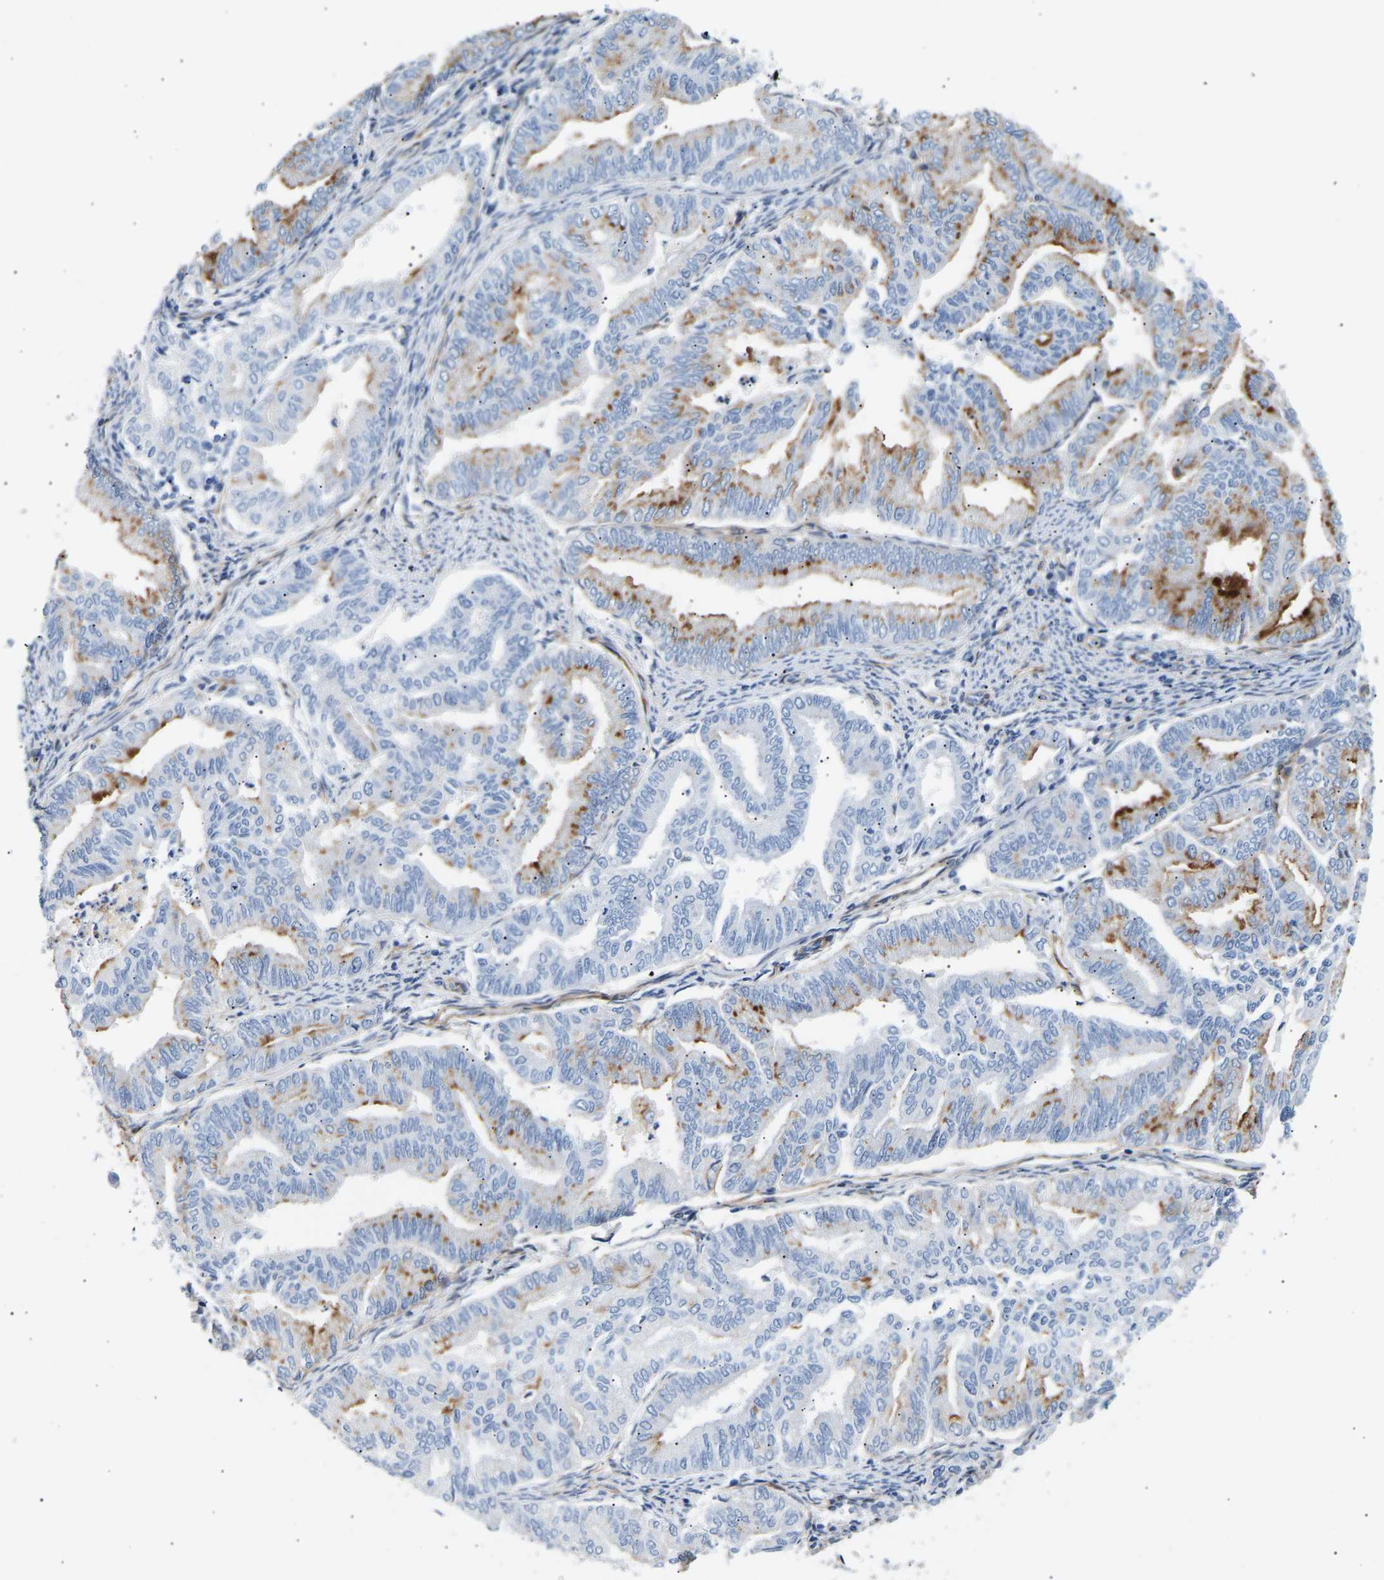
{"staining": {"intensity": "moderate", "quantity": "<25%", "location": "cytoplasmic/membranous"}, "tissue": "endometrial cancer", "cell_type": "Tumor cells", "image_type": "cancer", "snomed": [{"axis": "morphology", "description": "Adenocarcinoma, NOS"}, {"axis": "topography", "description": "Endometrium"}], "caption": "Immunohistochemical staining of endometrial cancer (adenocarcinoma) demonstrates moderate cytoplasmic/membranous protein staining in about <25% of tumor cells.", "gene": "IGFBP7", "patient": {"sex": "female", "age": 79}}